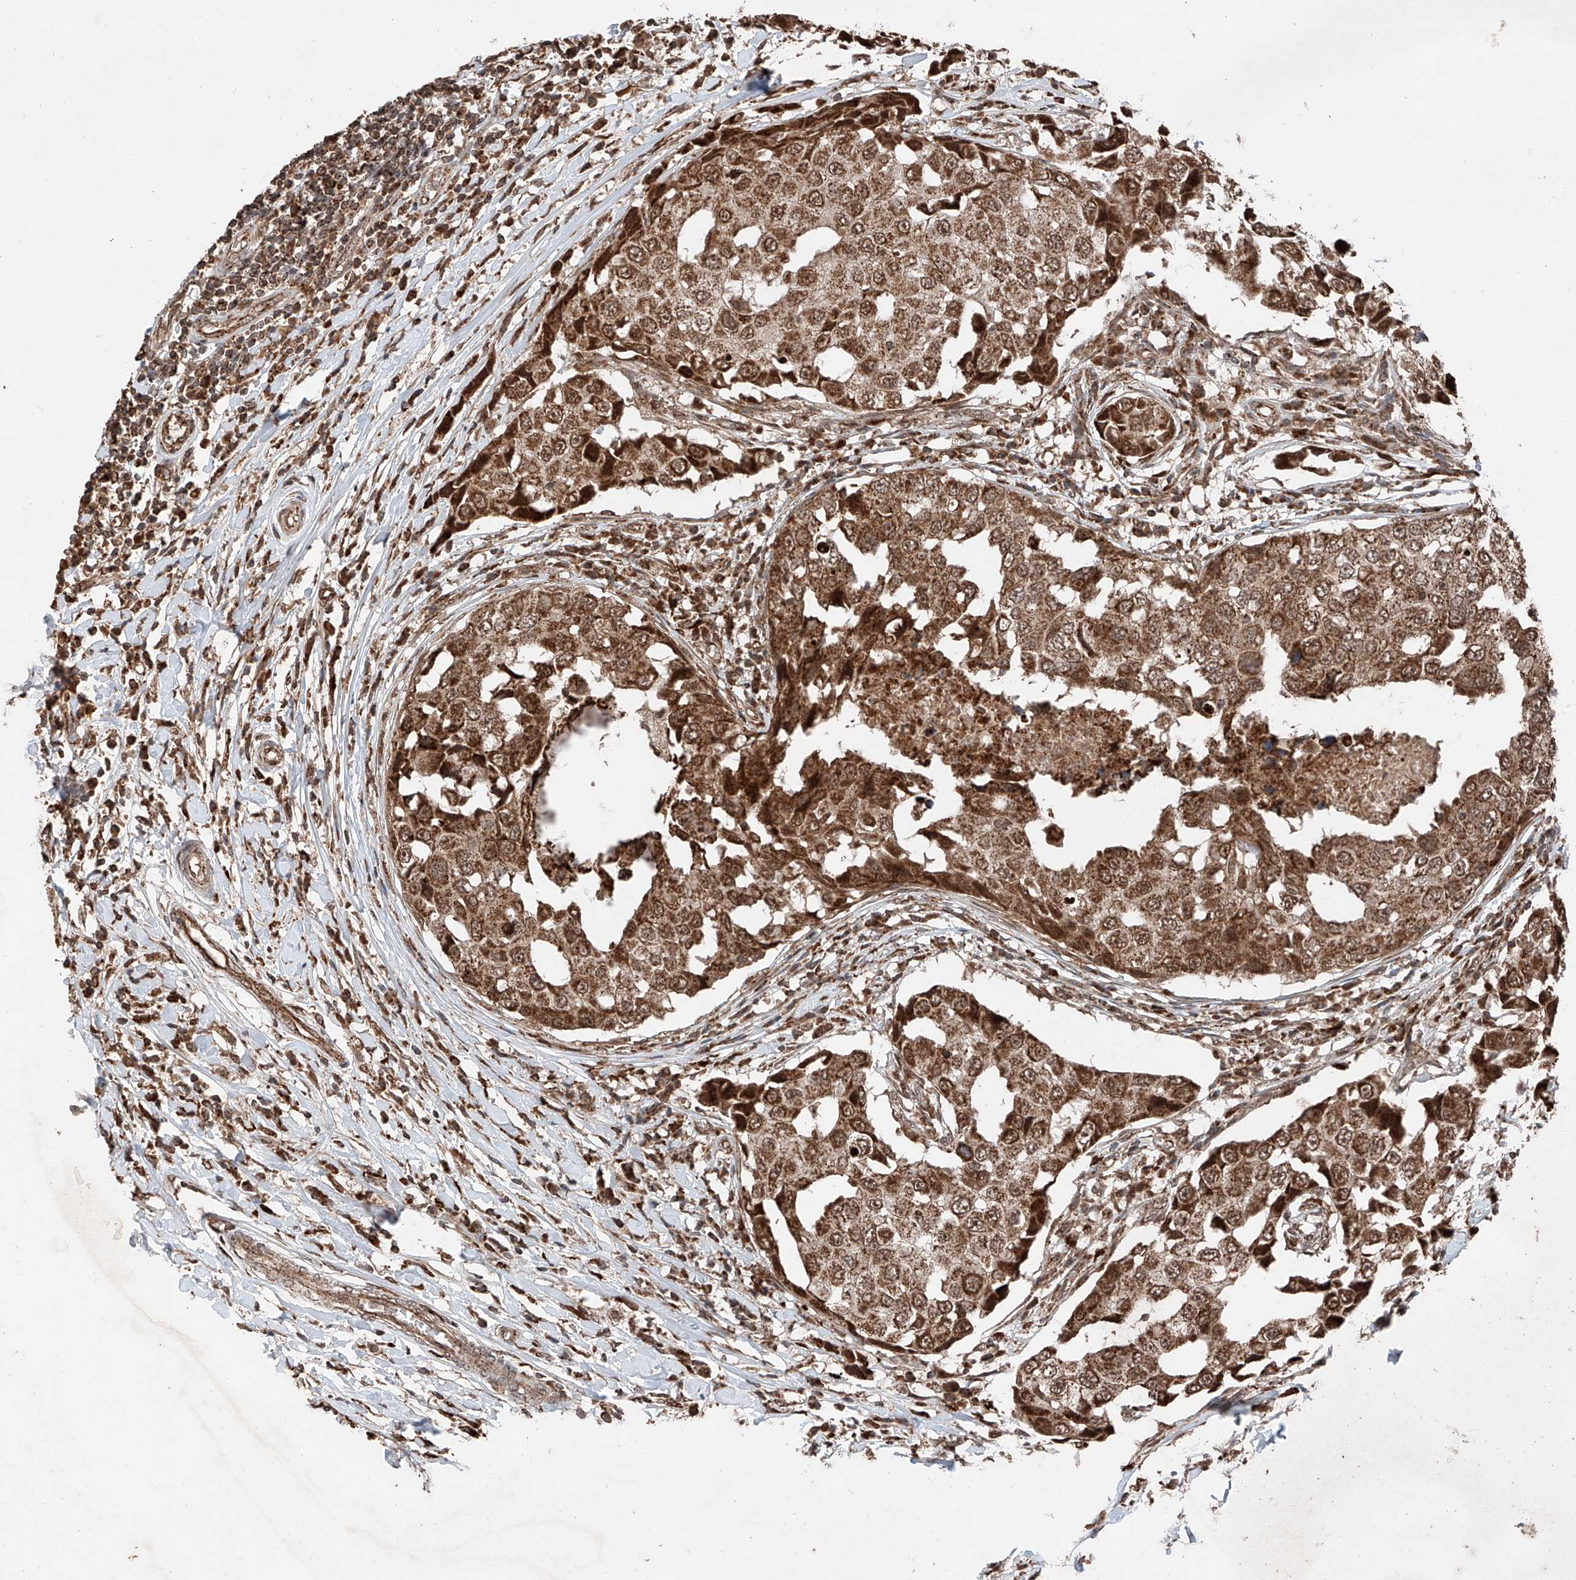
{"staining": {"intensity": "strong", "quantity": ">75%", "location": "cytoplasmic/membranous,nuclear"}, "tissue": "breast cancer", "cell_type": "Tumor cells", "image_type": "cancer", "snomed": [{"axis": "morphology", "description": "Duct carcinoma"}, {"axis": "topography", "description": "Breast"}], "caption": "Intraductal carcinoma (breast) was stained to show a protein in brown. There is high levels of strong cytoplasmic/membranous and nuclear positivity in about >75% of tumor cells.", "gene": "ZSCAN29", "patient": {"sex": "female", "age": 27}}